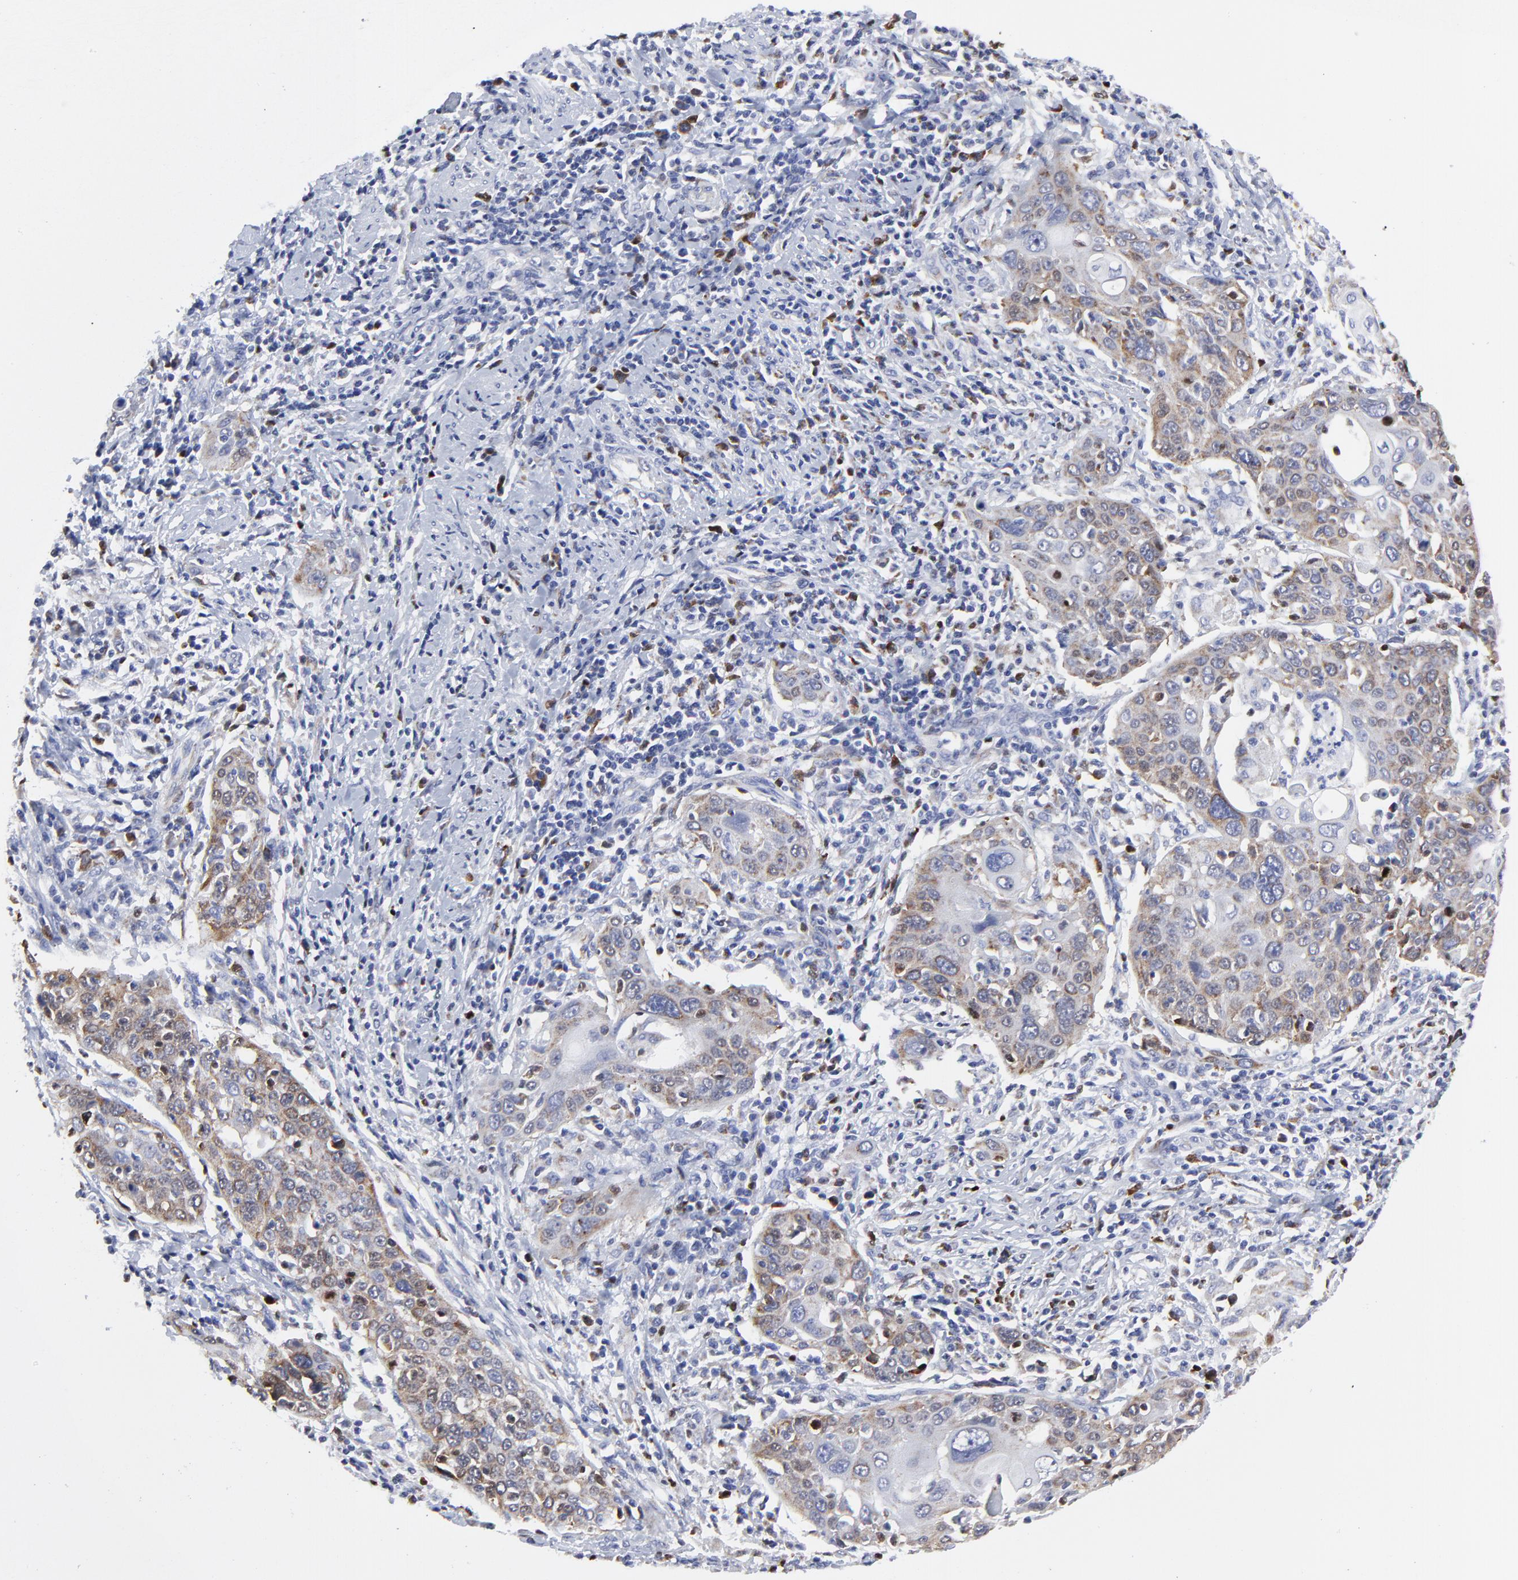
{"staining": {"intensity": "moderate", "quantity": "25%-75%", "location": "cytoplasmic/membranous"}, "tissue": "cervical cancer", "cell_type": "Tumor cells", "image_type": "cancer", "snomed": [{"axis": "morphology", "description": "Squamous cell carcinoma, NOS"}, {"axis": "topography", "description": "Cervix"}], "caption": "DAB immunohistochemical staining of cervical cancer (squamous cell carcinoma) demonstrates moderate cytoplasmic/membranous protein positivity in about 25%-75% of tumor cells.", "gene": "NCAPH", "patient": {"sex": "female", "age": 54}}